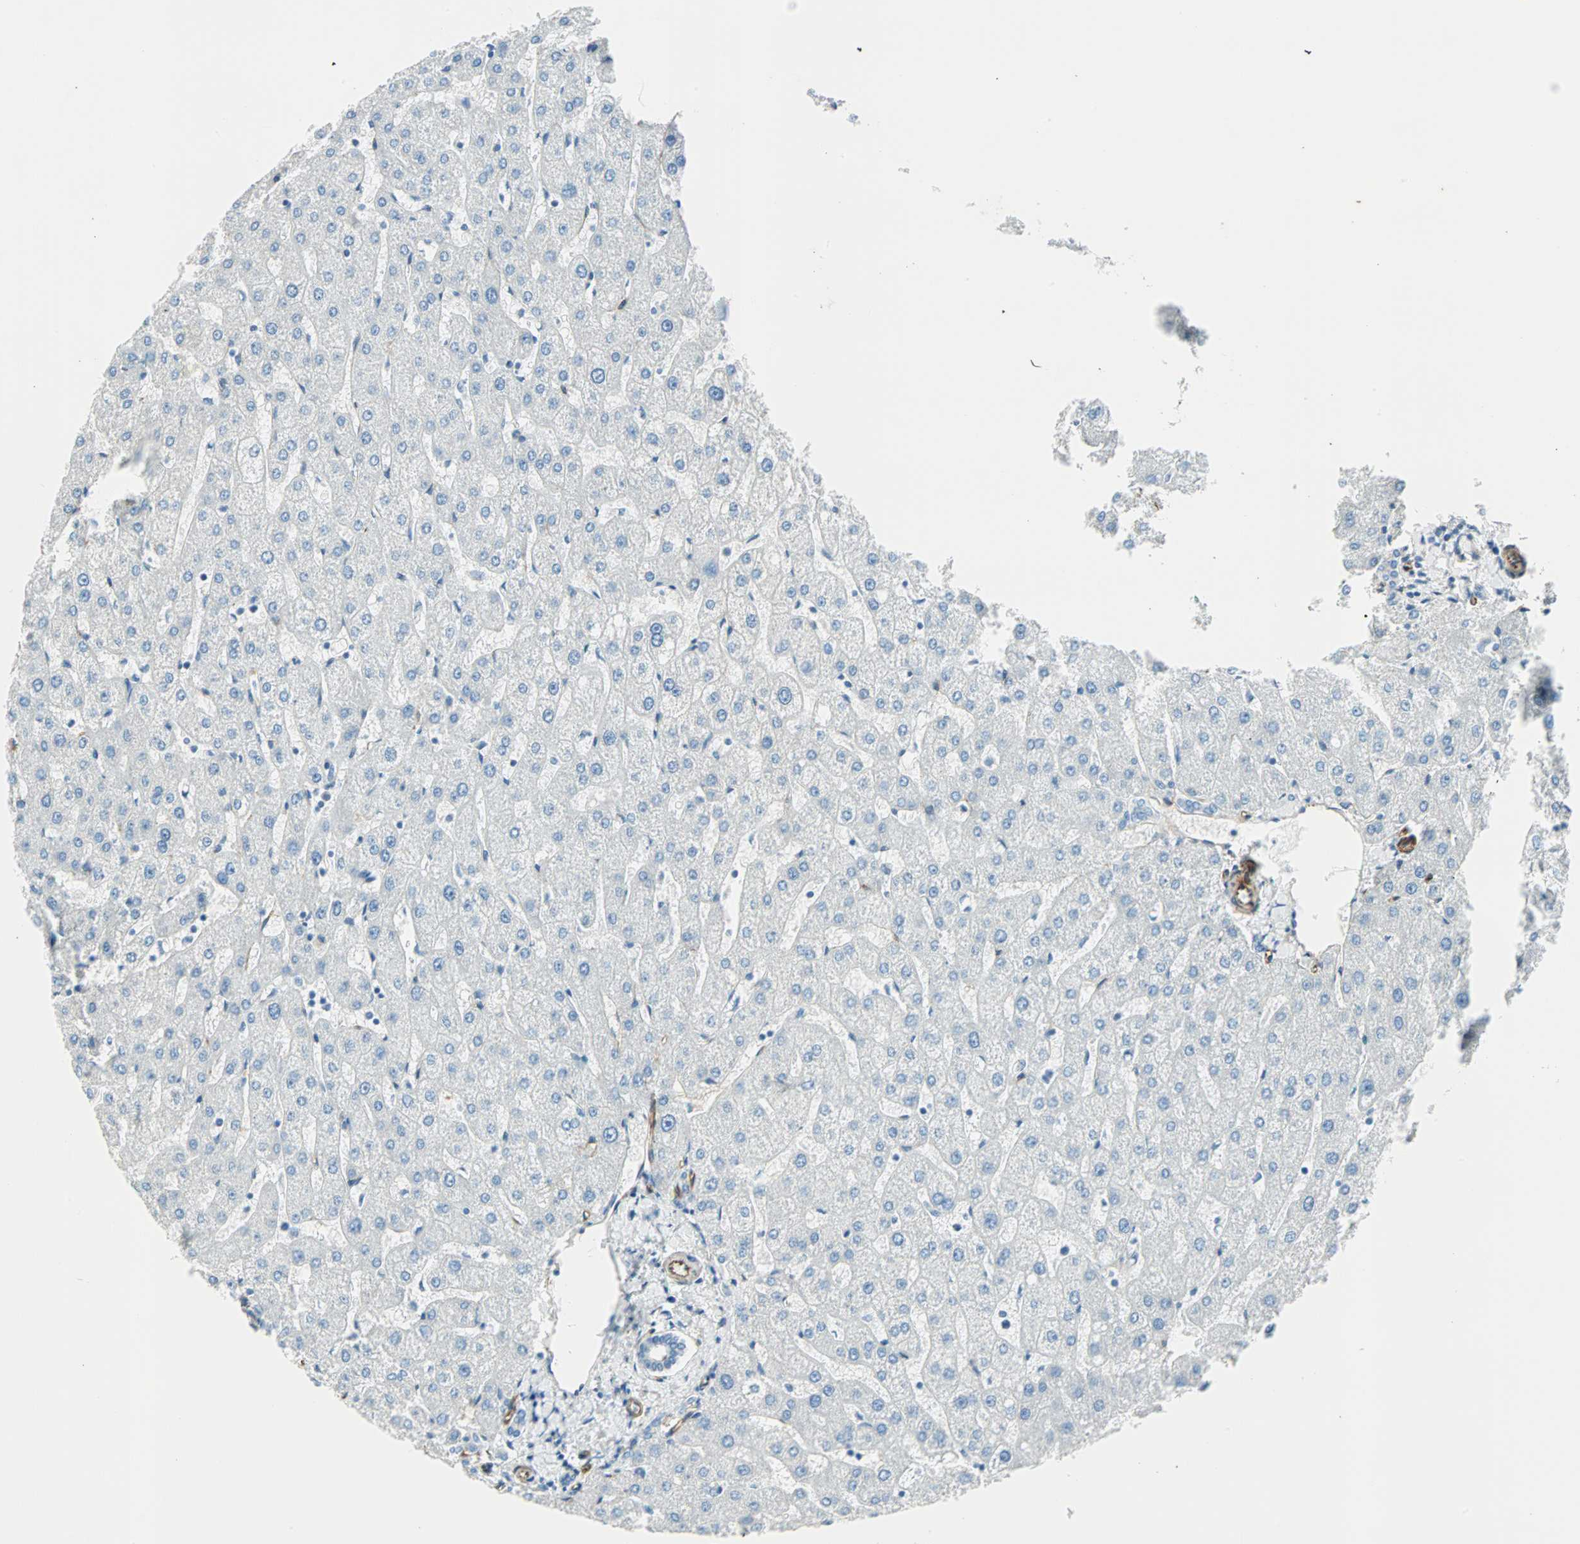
{"staining": {"intensity": "negative", "quantity": "none", "location": "none"}, "tissue": "liver", "cell_type": "Cholangiocytes", "image_type": "normal", "snomed": [{"axis": "morphology", "description": "Normal tissue, NOS"}, {"axis": "topography", "description": "Liver"}], "caption": "Liver stained for a protein using immunohistochemistry displays no positivity cholangiocytes.", "gene": "NES", "patient": {"sex": "male", "age": 67}}